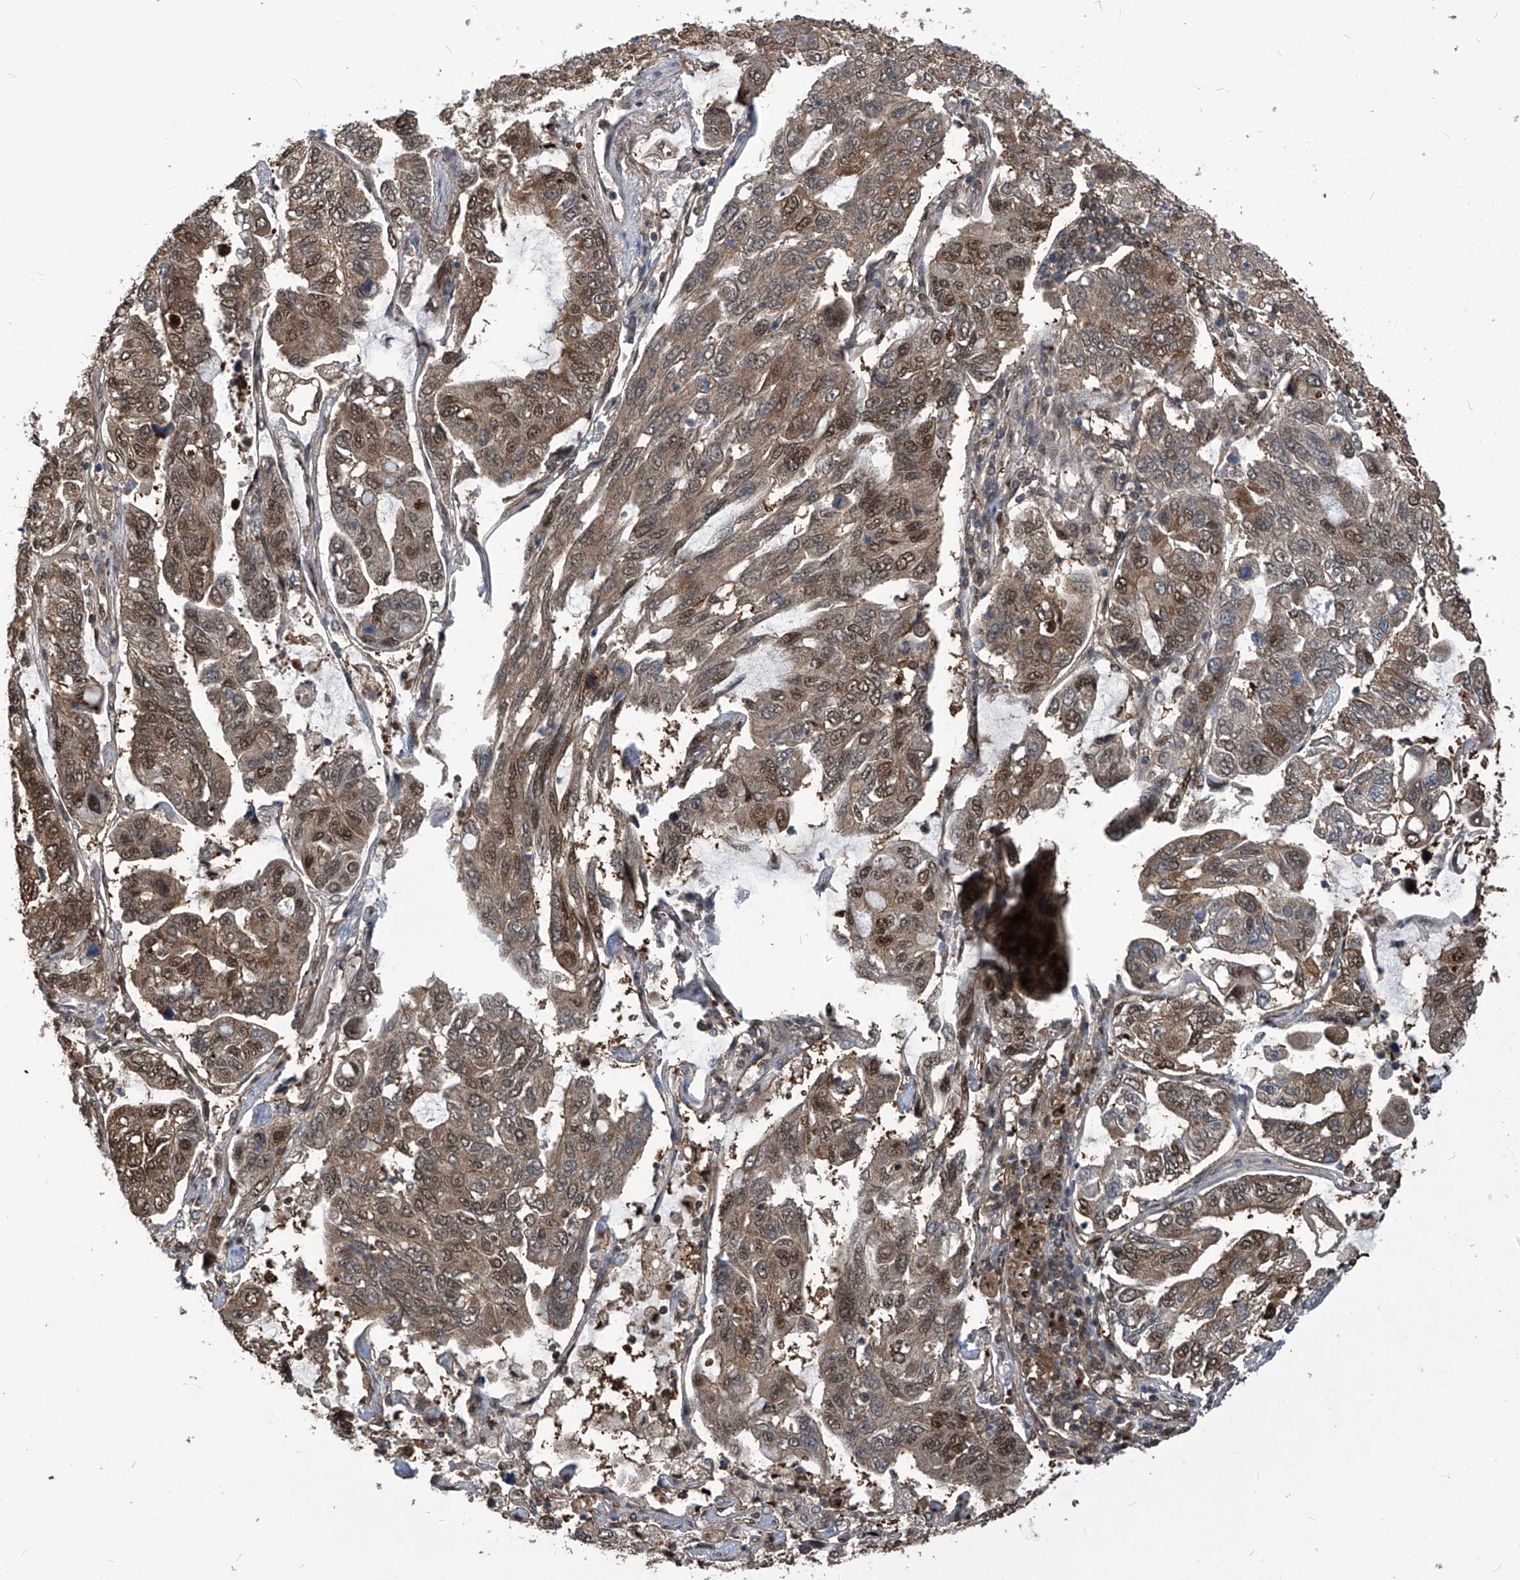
{"staining": {"intensity": "moderate", "quantity": "25%-75%", "location": "cytoplasmic/membranous,nuclear"}, "tissue": "lung cancer", "cell_type": "Tumor cells", "image_type": "cancer", "snomed": [{"axis": "morphology", "description": "Adenocarcinoma, NOS"}, {"axis": "topography", "description": "Lung"}], "caption": "DAB immunohistochemical staining of human lung cancer demonstrates moderate cytoplasmic/membranous and nuclear protein expression in about 25%-75% of tumor cells.", "gene": "PSMB1", "patient": {"sex": "male", "age": 64}}